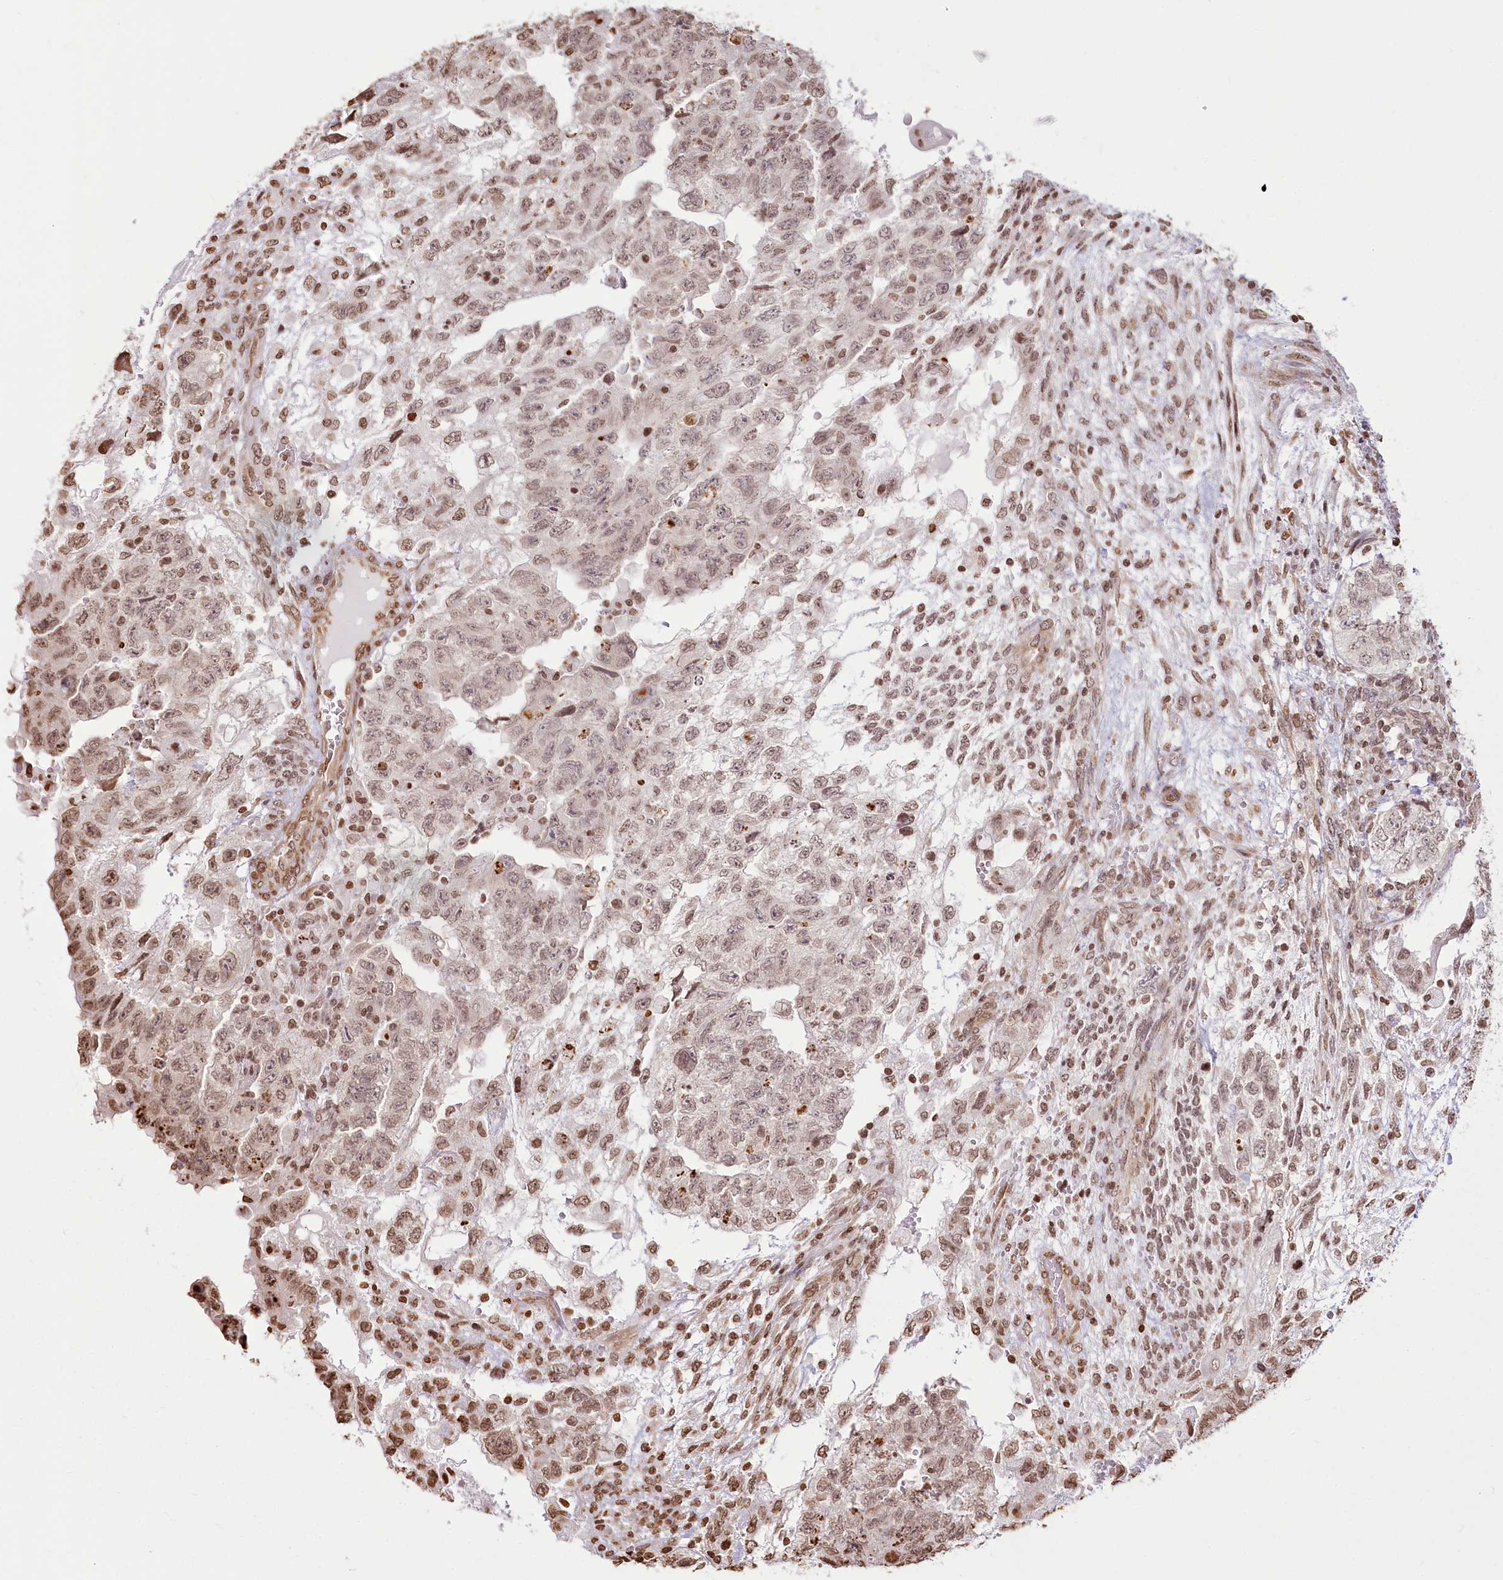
{"staining": {"intensity": "moderate", "quantity": ">75%", "location": "nuclear"}, "tissue": "testis cancer", "cell_type": "Tumor cells", "image_type": "cancer", "snomed": [{"axis": "morphology", "description": "Carcinoma, Embryonal, NOS"}, {"axis": "topography", "description": "Testis"}], "caption": "Brown immunohistochemical staining in human testis cancer reveals moderate nuclear expression in about >75% of tumor cells.", "gene": "FAM13A", "patient": {"sex": "male", "age": 36}}